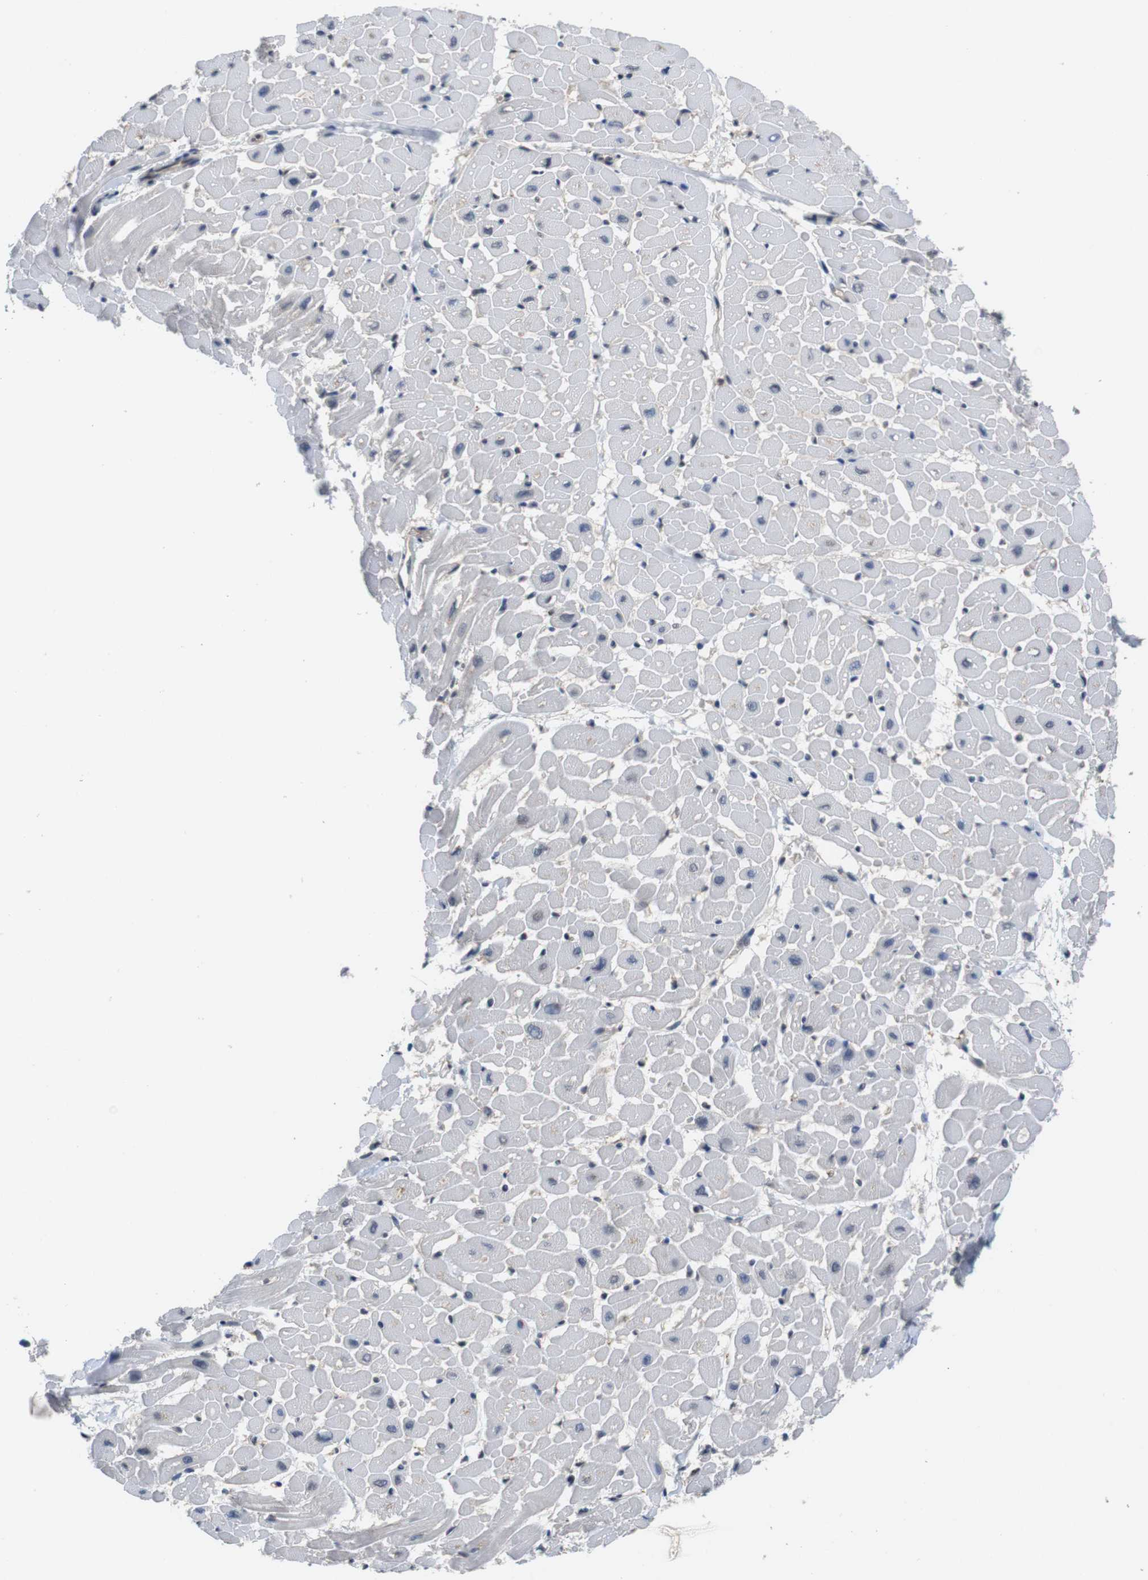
{"staining": {"intensity": "negative", "quantity": "none", "location": "none"}, "tissue": "heart muscle", "cell_type": "Cardiomyocytes", "image_type": "normal", "snomed": [{"axis": "morphology", "description": "Normal tissue, NOS"}, {"axis": "topography", "description": "Heart"}], "caption": "IHC photomicrograph of benign heart muscle stained for a protein (brown), which shows no expression in cardiomyocytes. (DAB (3,3'-diaminobenzidine) immunohistochemistry (IHC) visualized using brightfield microscopy, high magnification).", "gene": "FADD", "patient": {"sex": "male", "age": 45}}